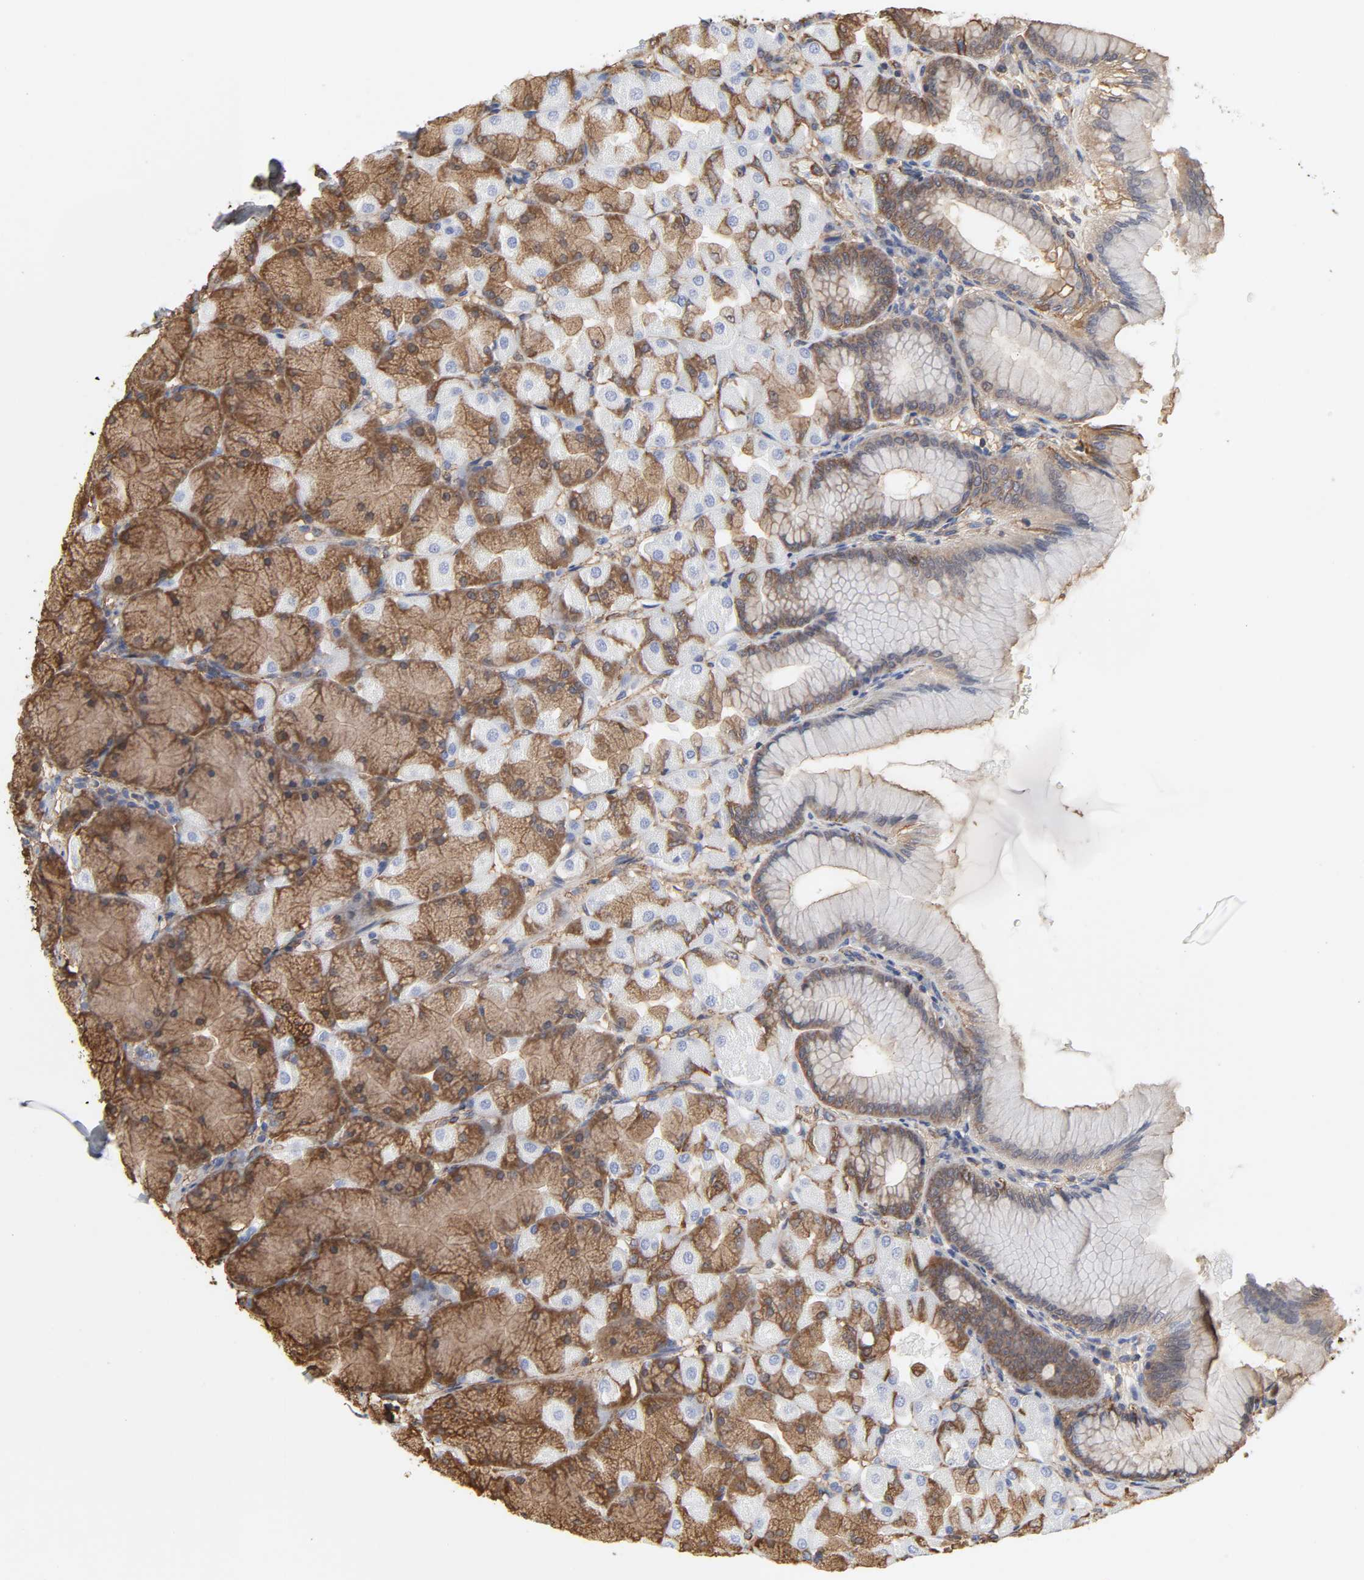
{"staining": {"intensity": "moderate", "quantity": "25%-75%", "location": "cytoplasmic/membranous"}, "tissue": "stomach", "cell_type": "Glandular cells", "image_type": "normal", "snomed": [{"axis": "morphology", "description": "Normal tissue, NOS"}, {"axis": "topography", "description": "Stomach, upper"}], "caption": "Unremarkable stomach displays moderate cytoplasmic/membranous staining in approximately 25%-75% of glandular cells The protein is stained brown, and the nuclei are stained in blue (DAB IHC with brightfield microscopy, high magnification)..", "gene": "ANXA2", "patient": {"sex": "female", "age": 56}}